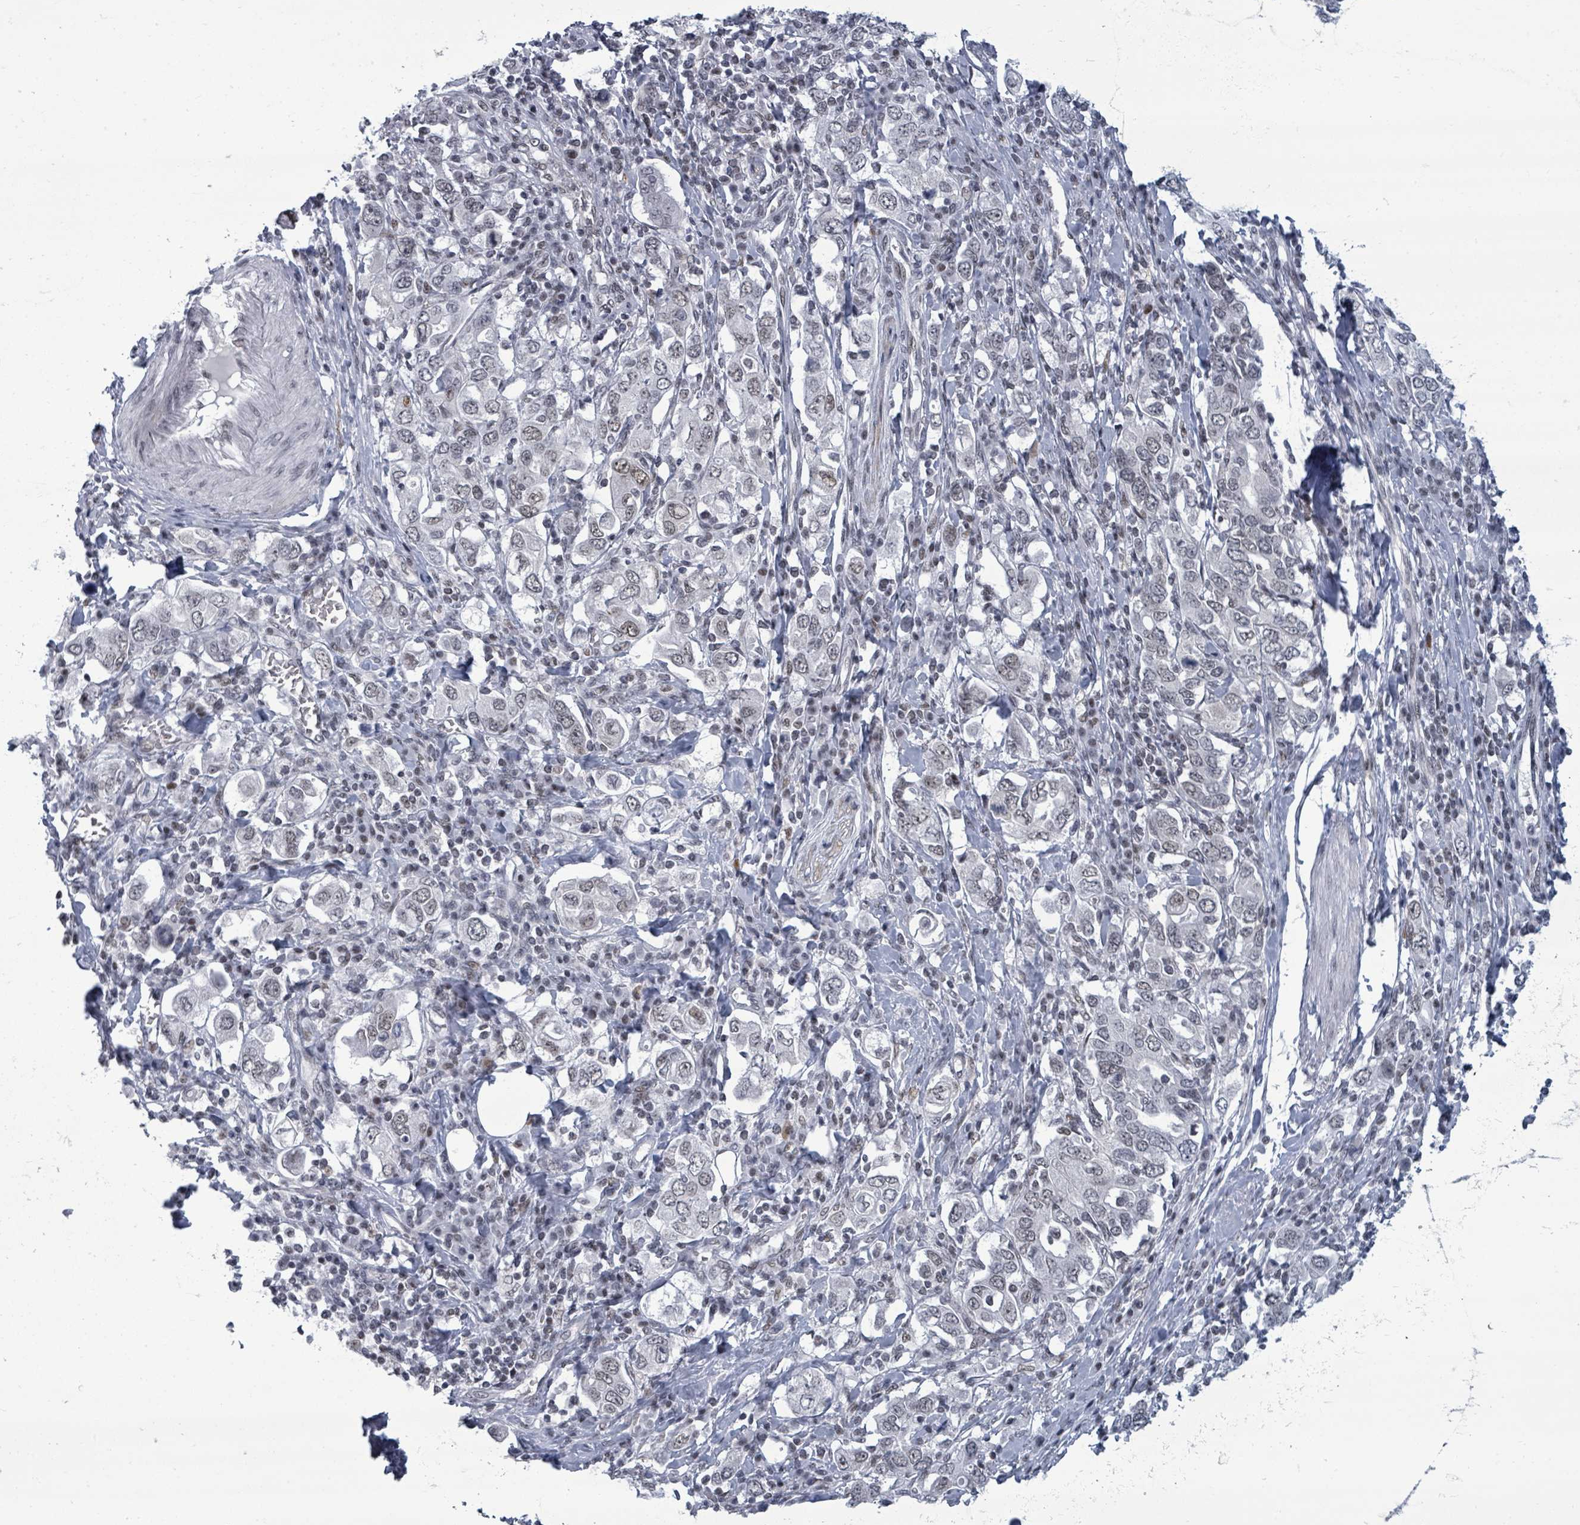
{"staining": {"intensity": "weak", "quantity": "25%-75%", "location": "nuclear"}, "tissue": "stomach cancer", "cell_type": "Tumor cells", "image_type": "cancer", "snomed": [{"axis": "morphology", "description": "Adenocarcinoma, NOS"}, {"axis": "topography", "description": "Stomach, upper"}, {"axis": "topography", "description": "Stomach"}], "caption": "About 25%-75% of tumor cells in adenocarcinoma (stomach) demonstrate weak nuclear protein expression as visualized by brown immunohistochemical staining.", "gene": "ERCC5", "patient": {"sex": "male", "age": 62}}